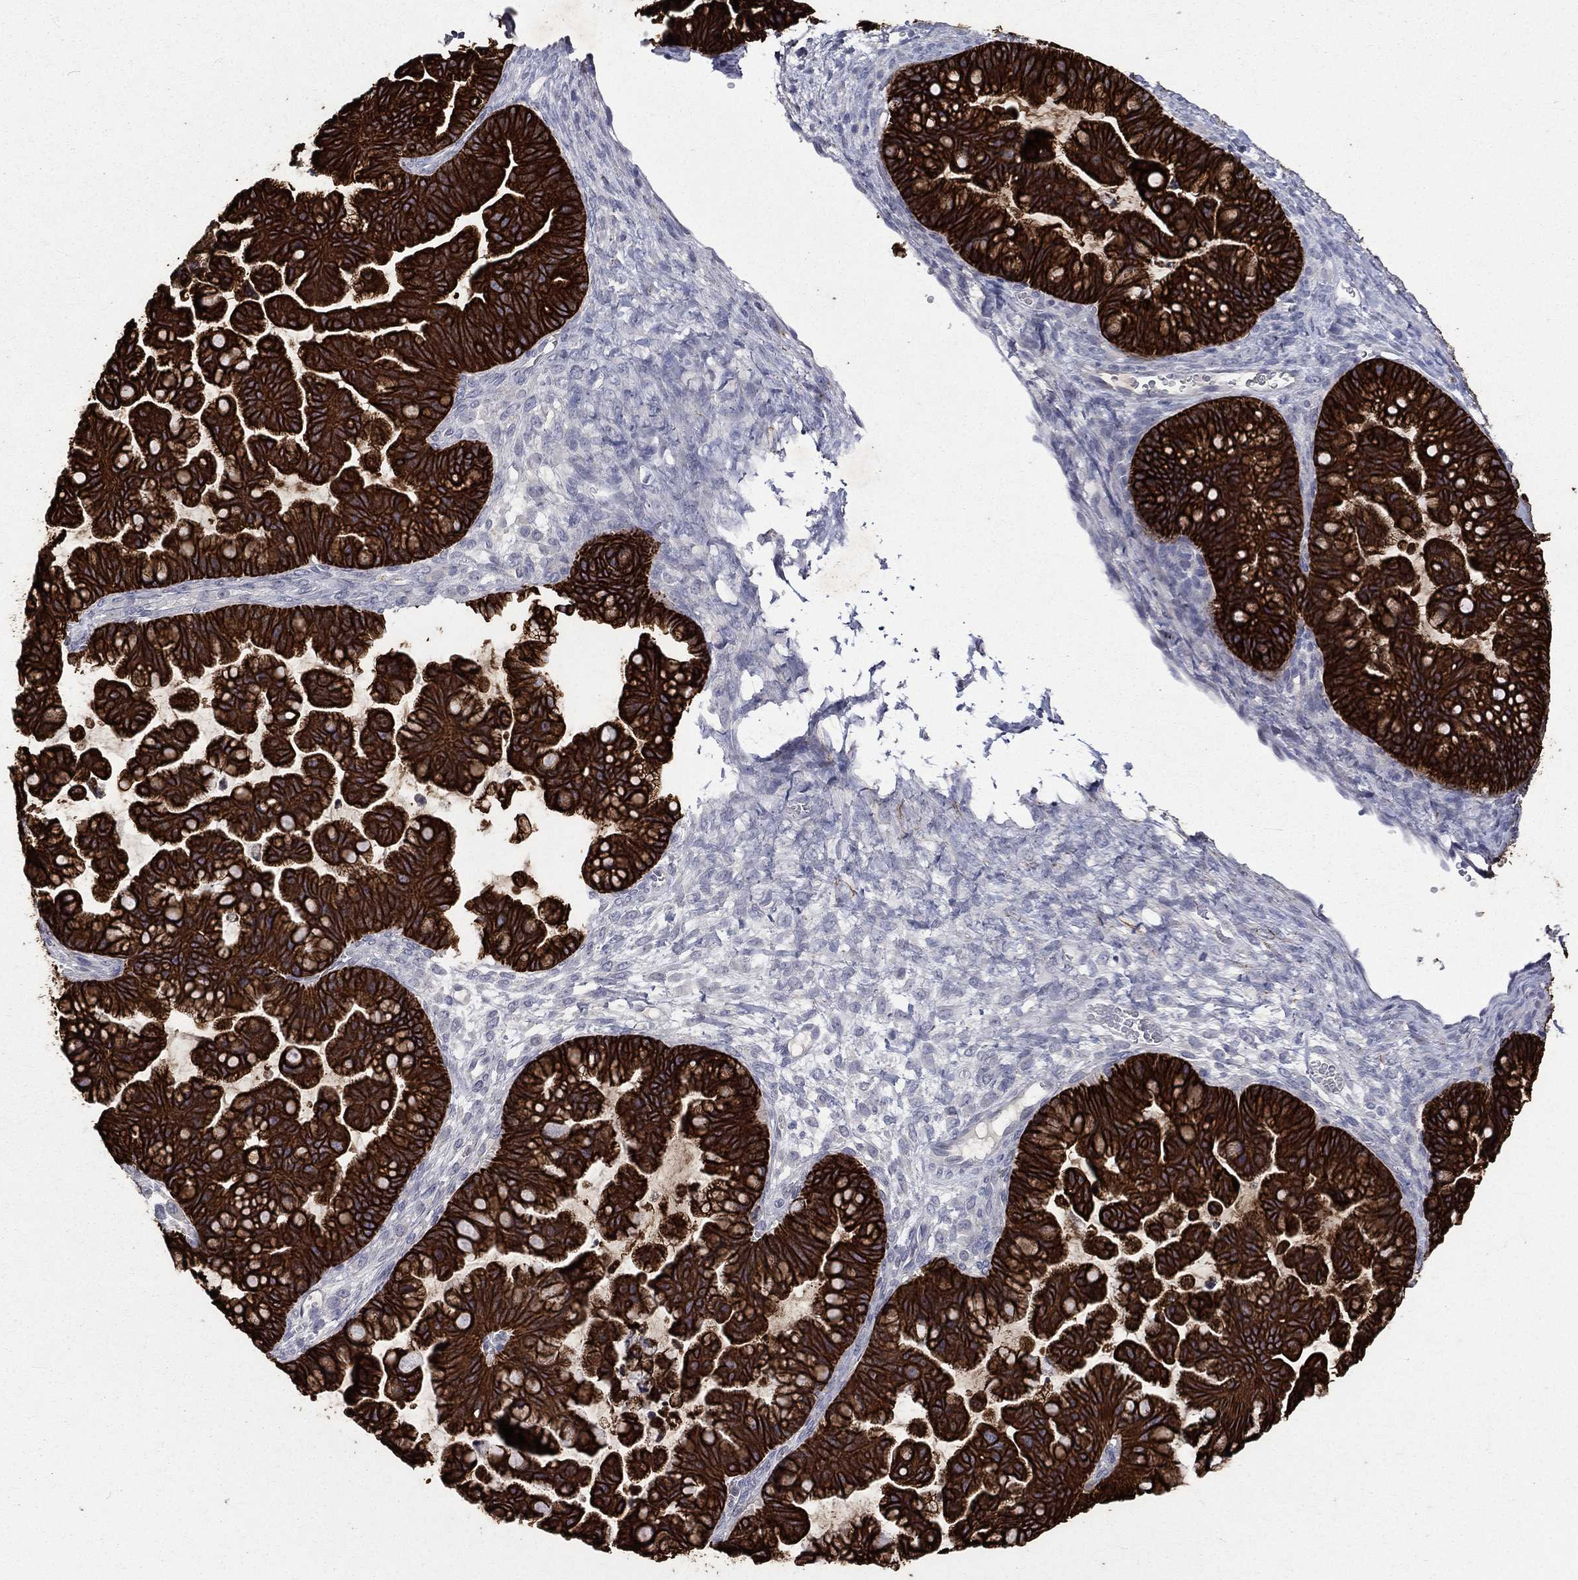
{"staining": {"intensity": "strong", "quantity": ">75%", "location": "cytoplasmic/membranous"}, "tissue": "ovarian cancer", "cell_type": "Tumor cells", "image_type": "cancer", "snomed": [{"axis": "morphology", "description": "Cystadenocarcinoma, mucinous, NOS"}, {"axis": "topography", "description": "Ovary"}], "caption": "An immunohistochemistry (IHC) image of tumor tissue is shown. Protein staining in brown highlights strong cytoplasmic/membranous positivity in ovarian cancer within tumor cells.", "gene": "KRT7", "patient": {"sex": "female", "age": 67}}